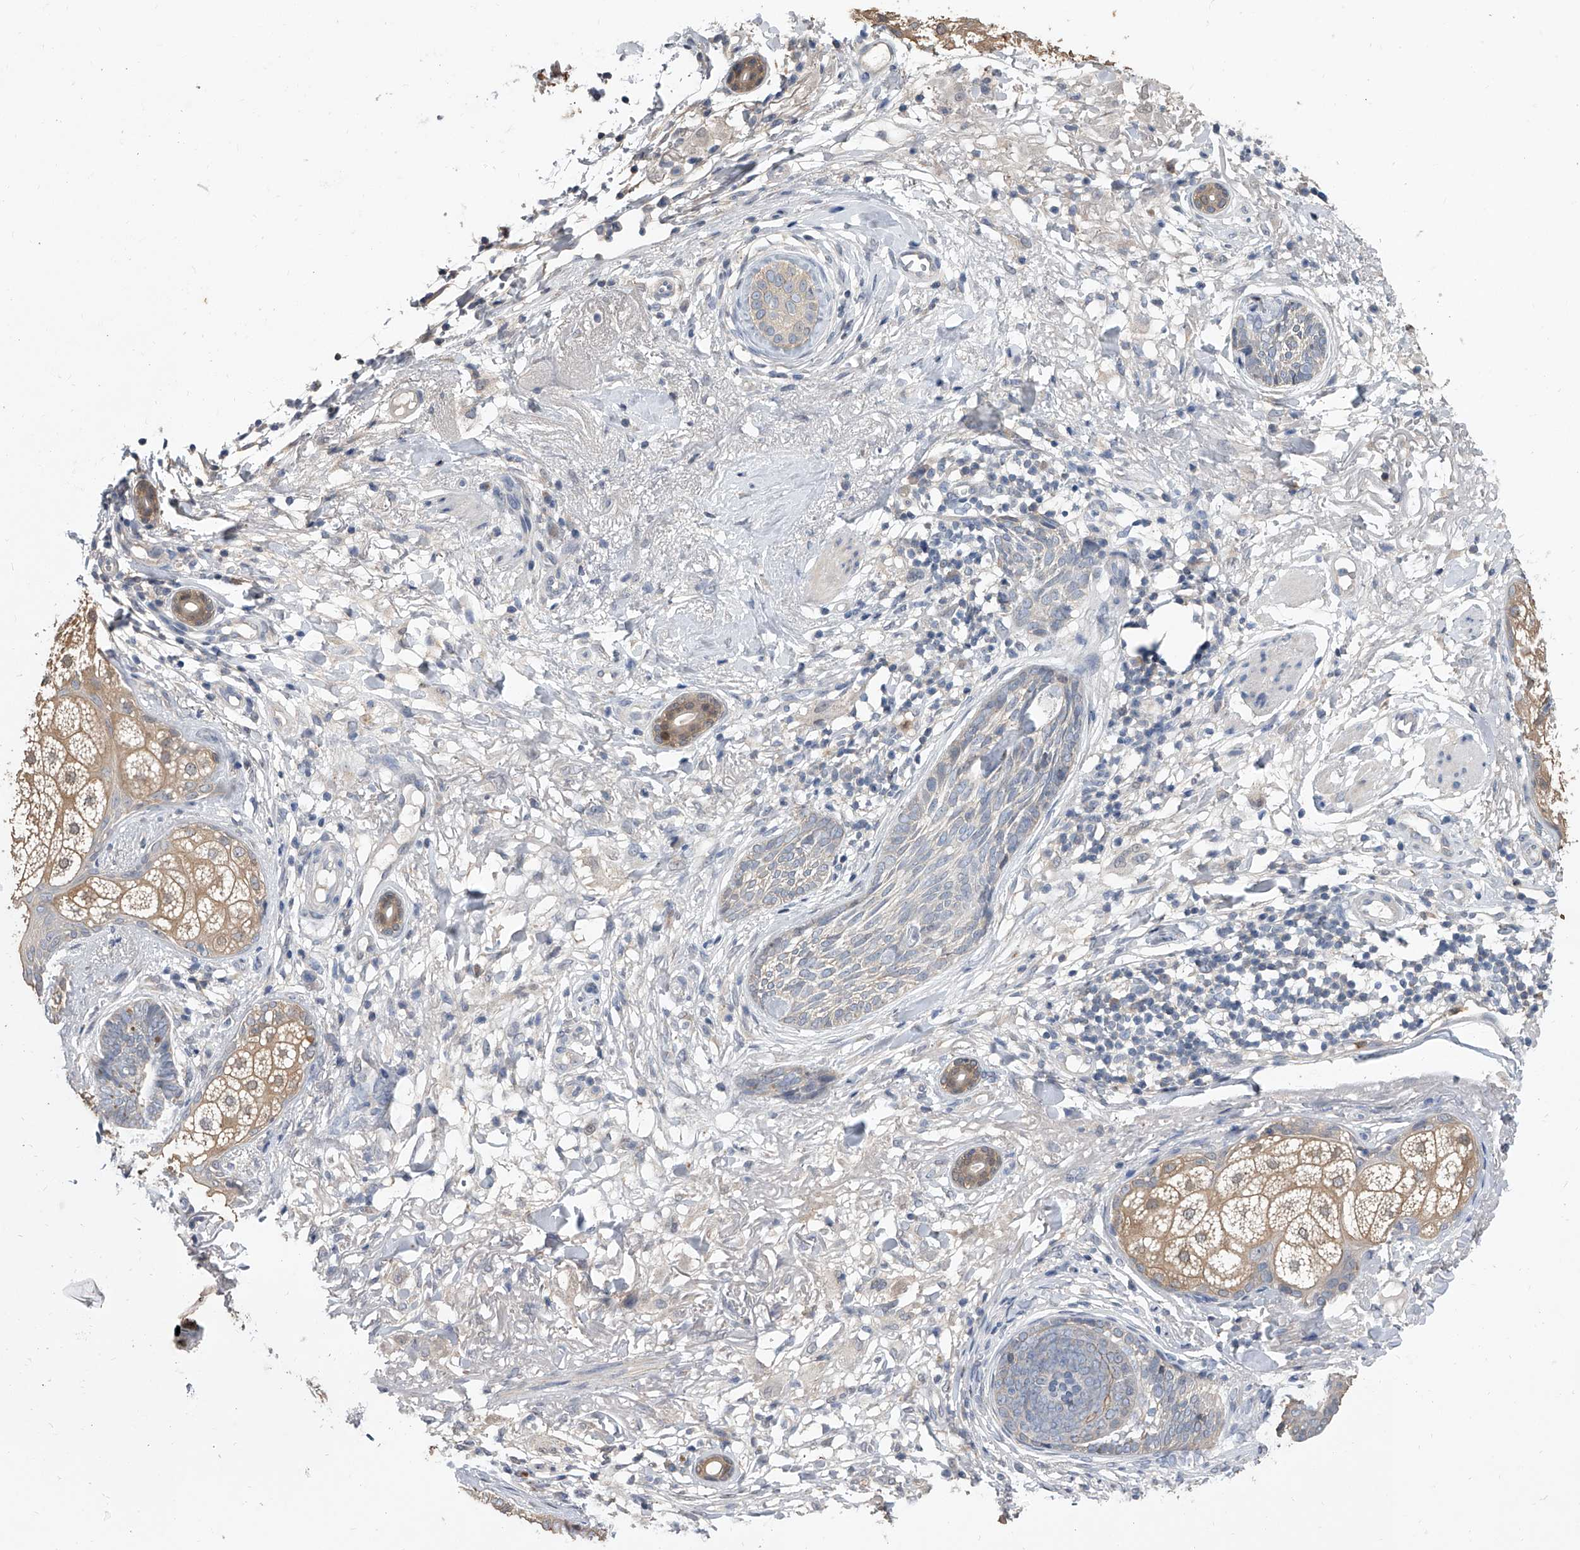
{"staining": {"intensity": "weak", "quantity": "<25%", "location": "cytoplasmic/membranous"}, "tissue": "skin cancer", "cell_type": "Tumor cells", "image_type": "cancer", "snomed": [{"axis": "morphology", "description": "Basal cell carcinoma"}, {"axis": "topography", "description": "Skin"}], "caption": "A histopathology image of skin cancer (basal cell carcinoma) stained for a protein displays no brown staining in tumor cells.", "gene": "BHLHE23", "patient": {"sex": "male", "age": 85}}